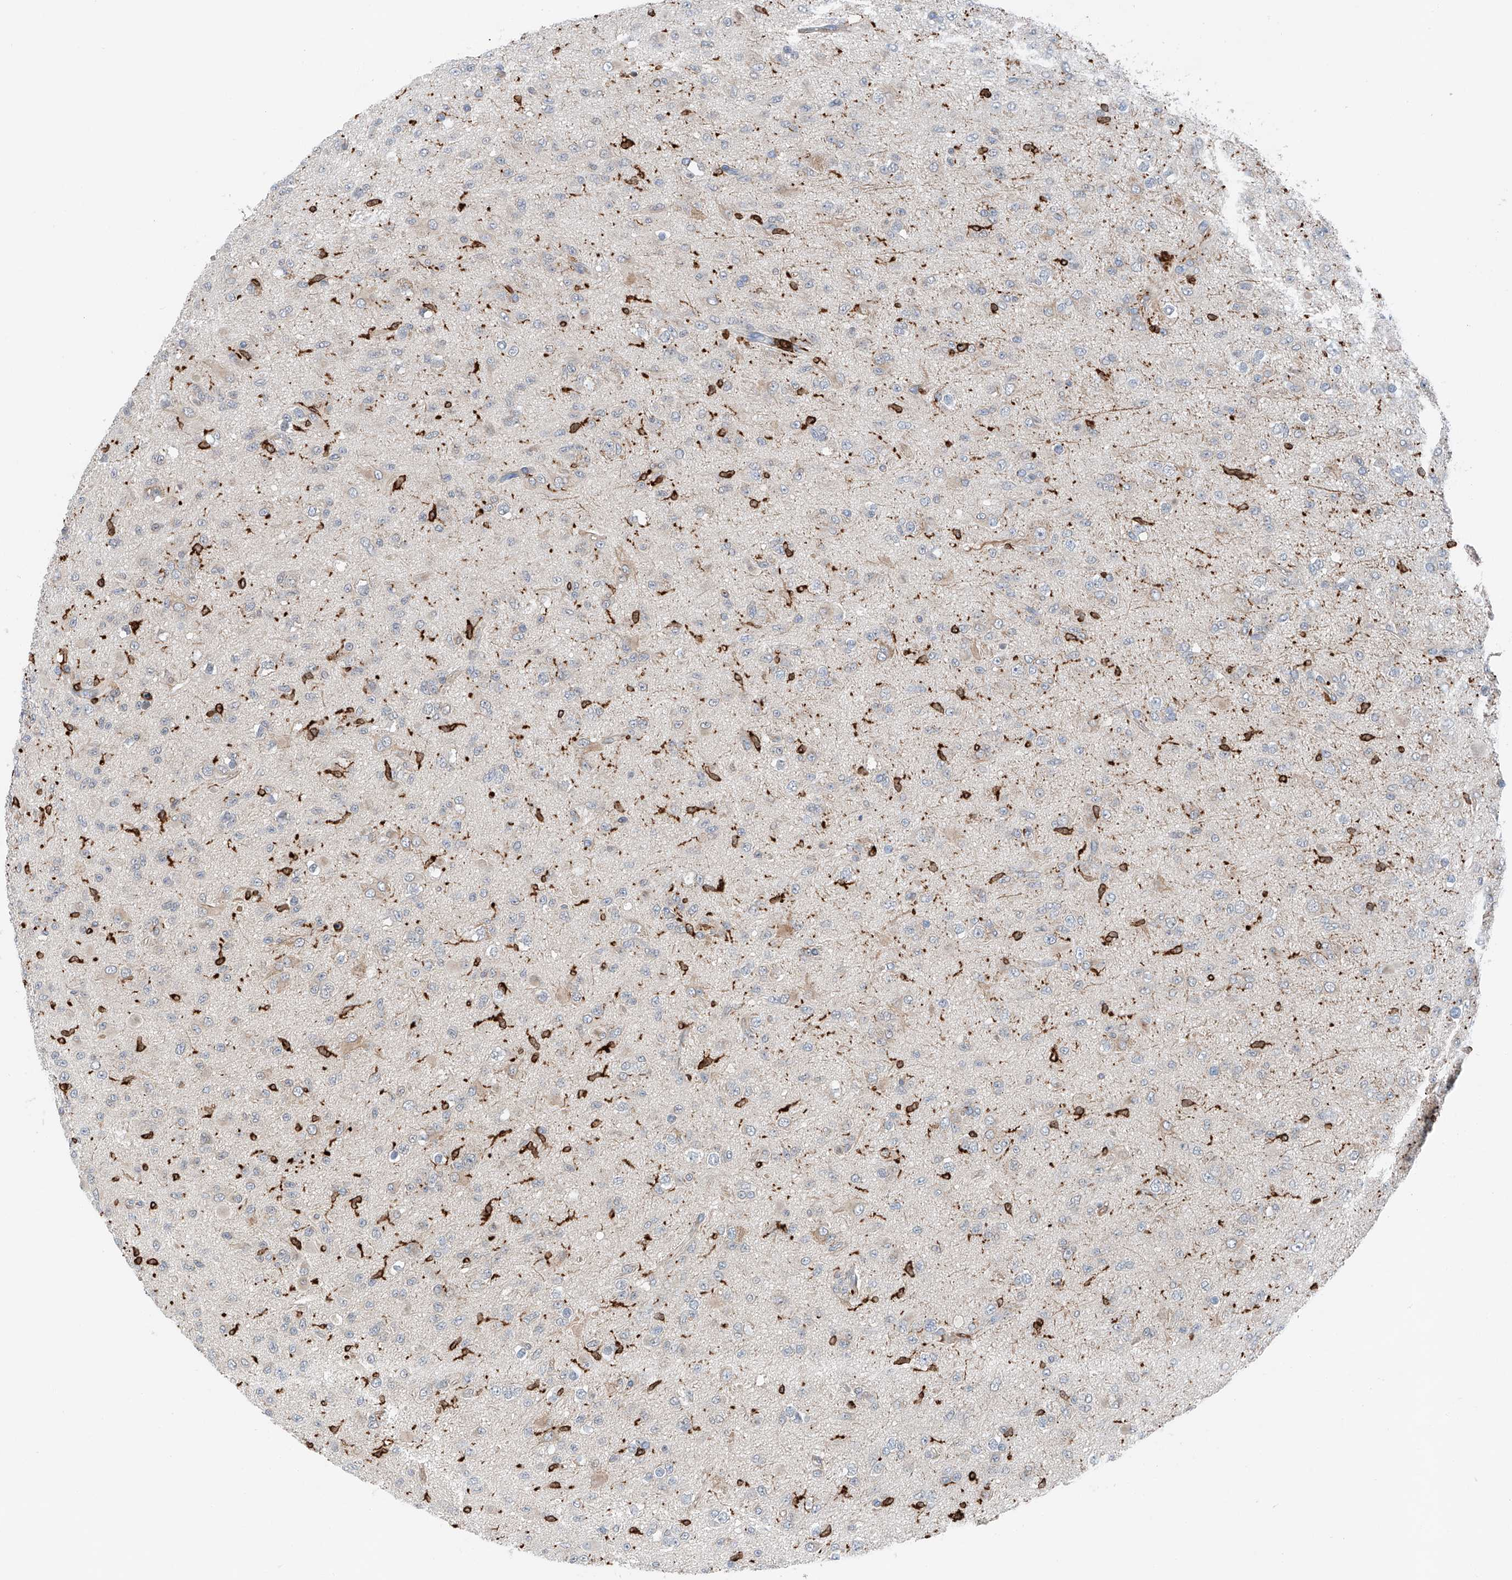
{"staining": {"intensity": "negative", "quantity": "none", "location": "none"}, "tissue": "glioma", "cell_type": "Tumor cells", "image_type": "cancer", "snomed": [{"axis": "morphology", "description": "Glioma, malignant, Low grade"}, {"axis": "topography", "description": "Brain"}], "caption": "Protein analysis of malignant glioma (low-grade) exhibits no significant expression in tumor cells. (Immunohistochemistry, brightfield microscopy, high magnification).", "gene": "TBXAS1", "patient": {"sex": "male", "age": 65}}